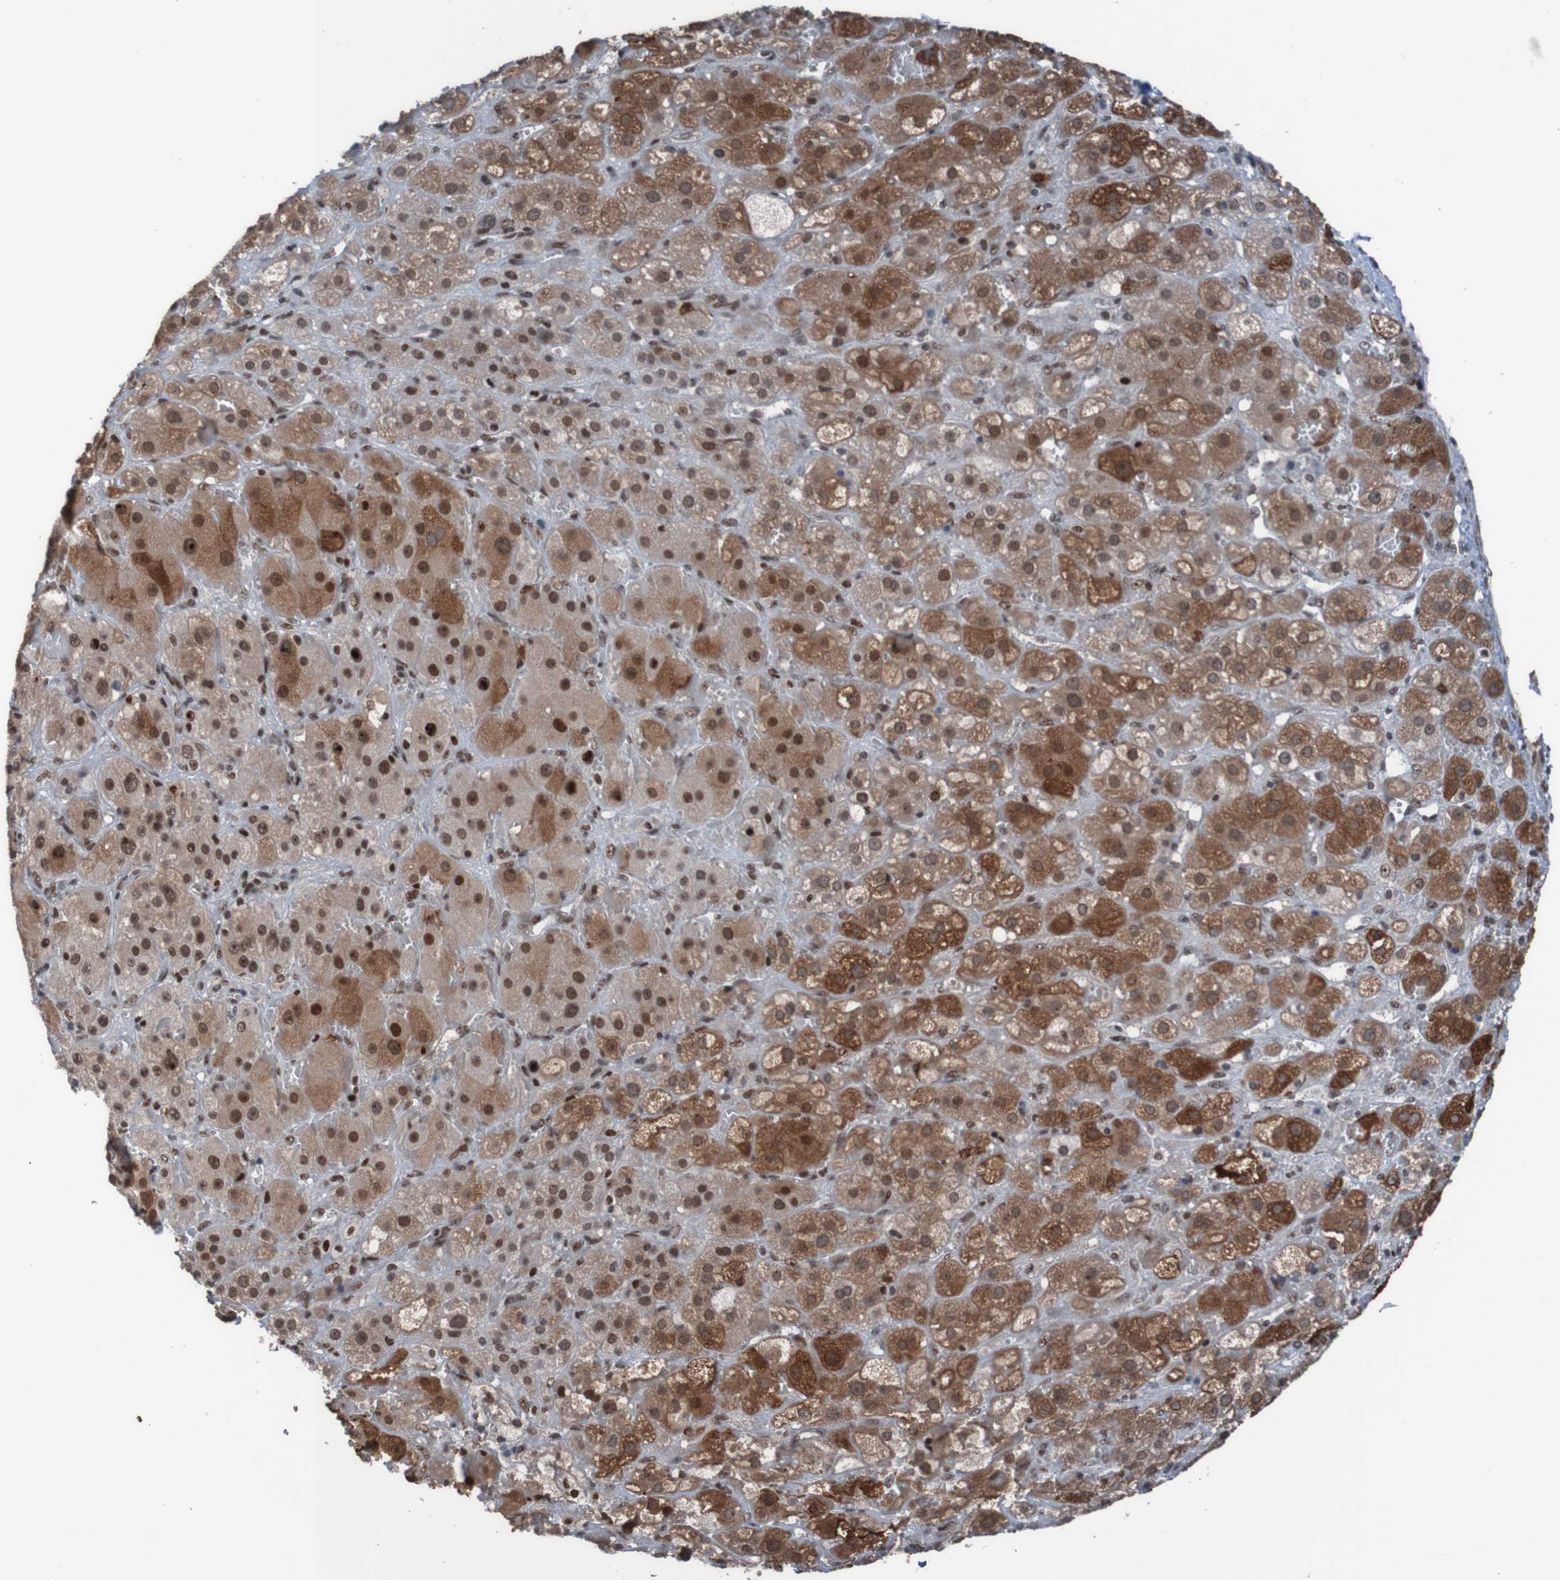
{"staining": {"intensity": "strong", "quantity": ">75%", "location": "cytoplasmic/membranous,nuclear"}, "tissue": "adrenal gland", "cell_type": "Glandular cells", "image_type": "normal", "snomed": [{"axis": "morphology", "description": "Normal tissue, NOS"}, {"axis": "topography", "description": "Adrenal gland"}], "caption": "Adrenal gland was stained to show a protein in brown. There is high levels of strong cytoplasmic/membranous,nuclear positivity in approximately >75% of glandular cells.", "gene": "PHF2", "patient": {"sex": "female", "age": 47}}